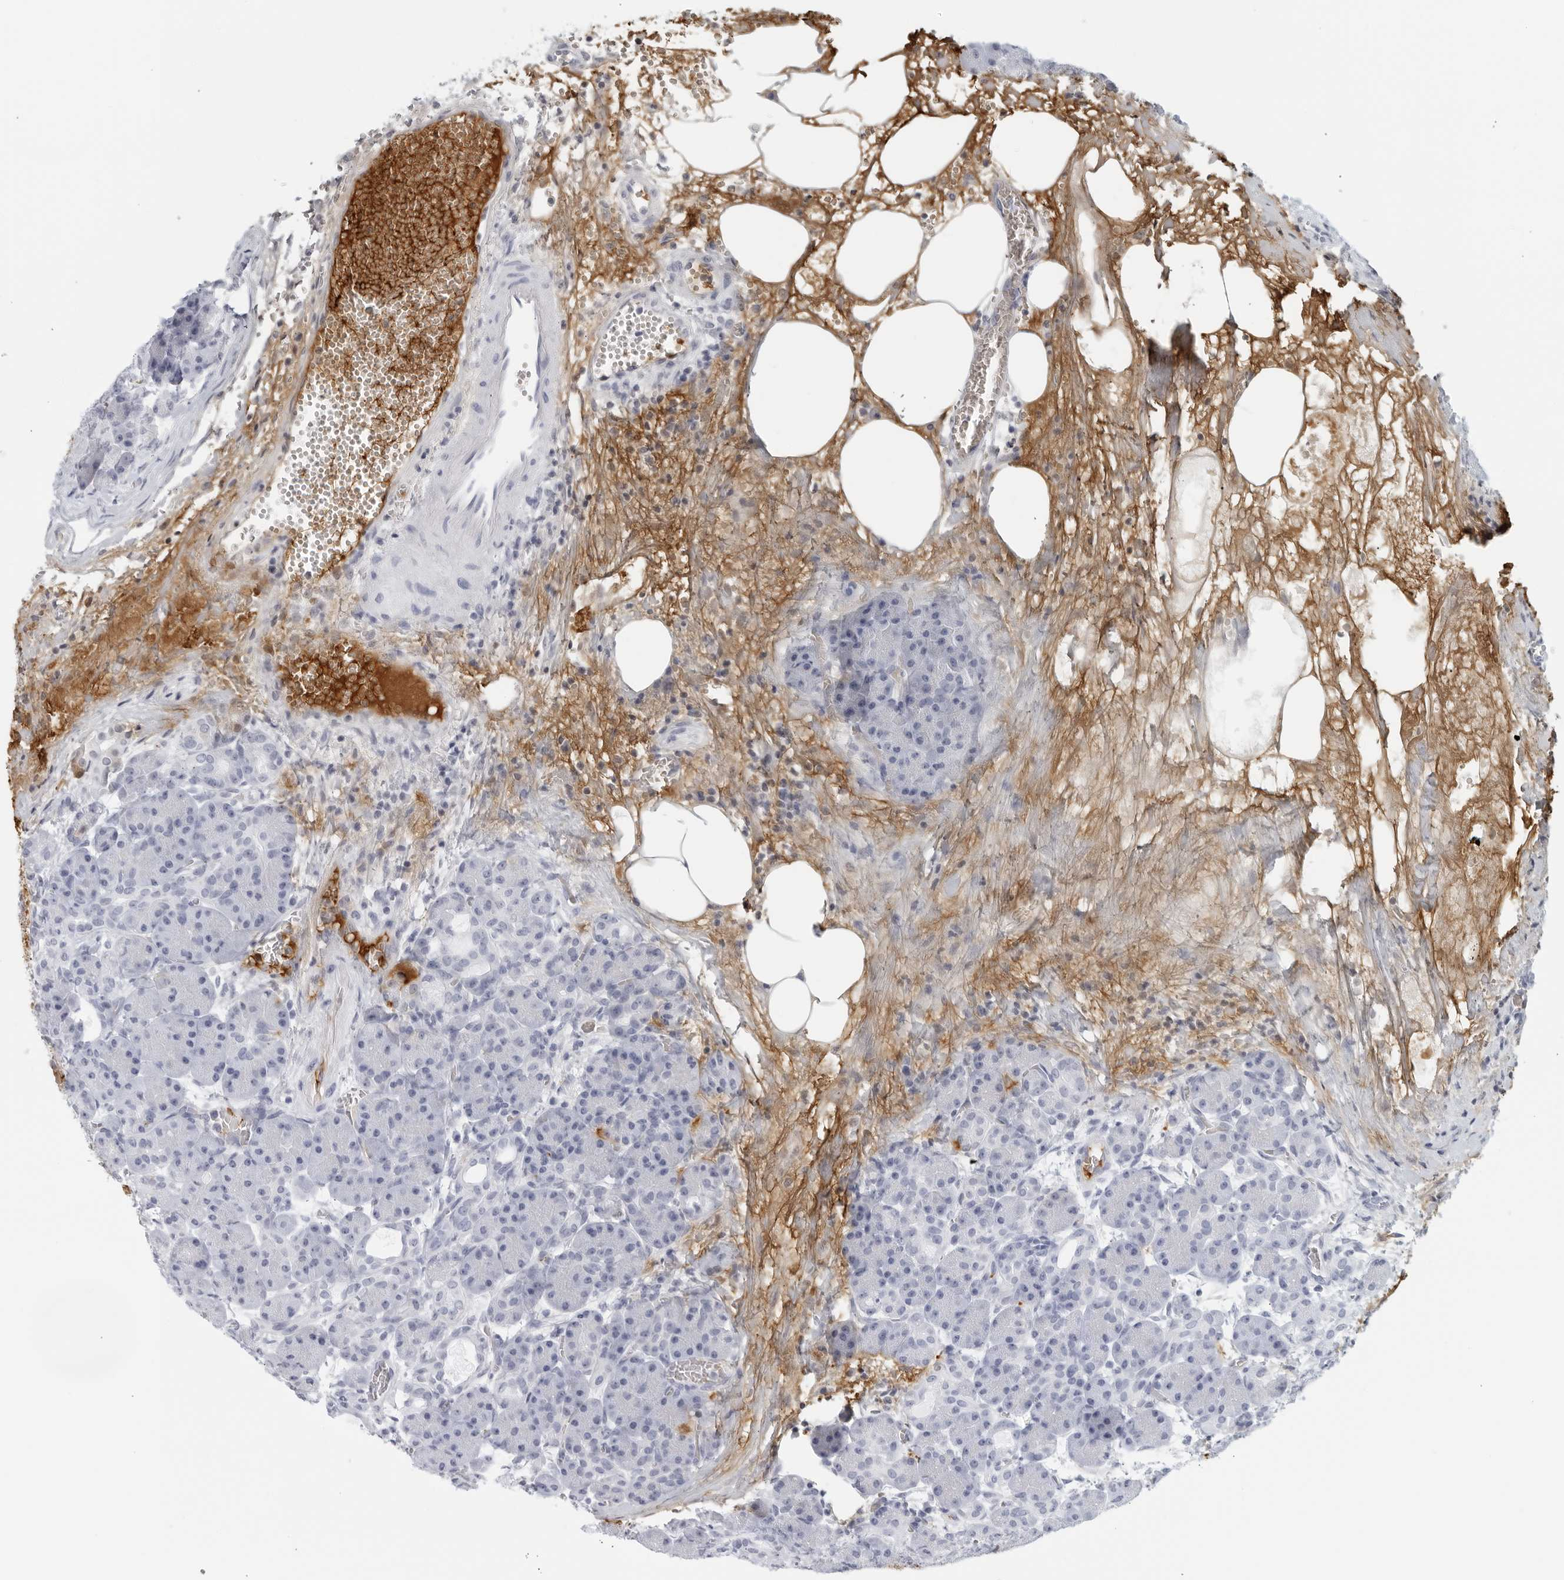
{"staining": {"intensity": "negative", "quantity": "none", "location": "none"}, "tissue": "pancreas", "cell_type": "Exocrine glandular cells", "image_type": "normal", "snomed": [{"axis": "morphology", "description": "Normal tissue, NOS"}, {"axis": "topography", "description": "Pancreas"}], "caption": "The IHC photomicrograph has no significant expression in exocrine glandular cells of pancreas. (DAB IHC, high magnification).", "gene": "FGG", "patient": {"sex": "male", "age": 63}}